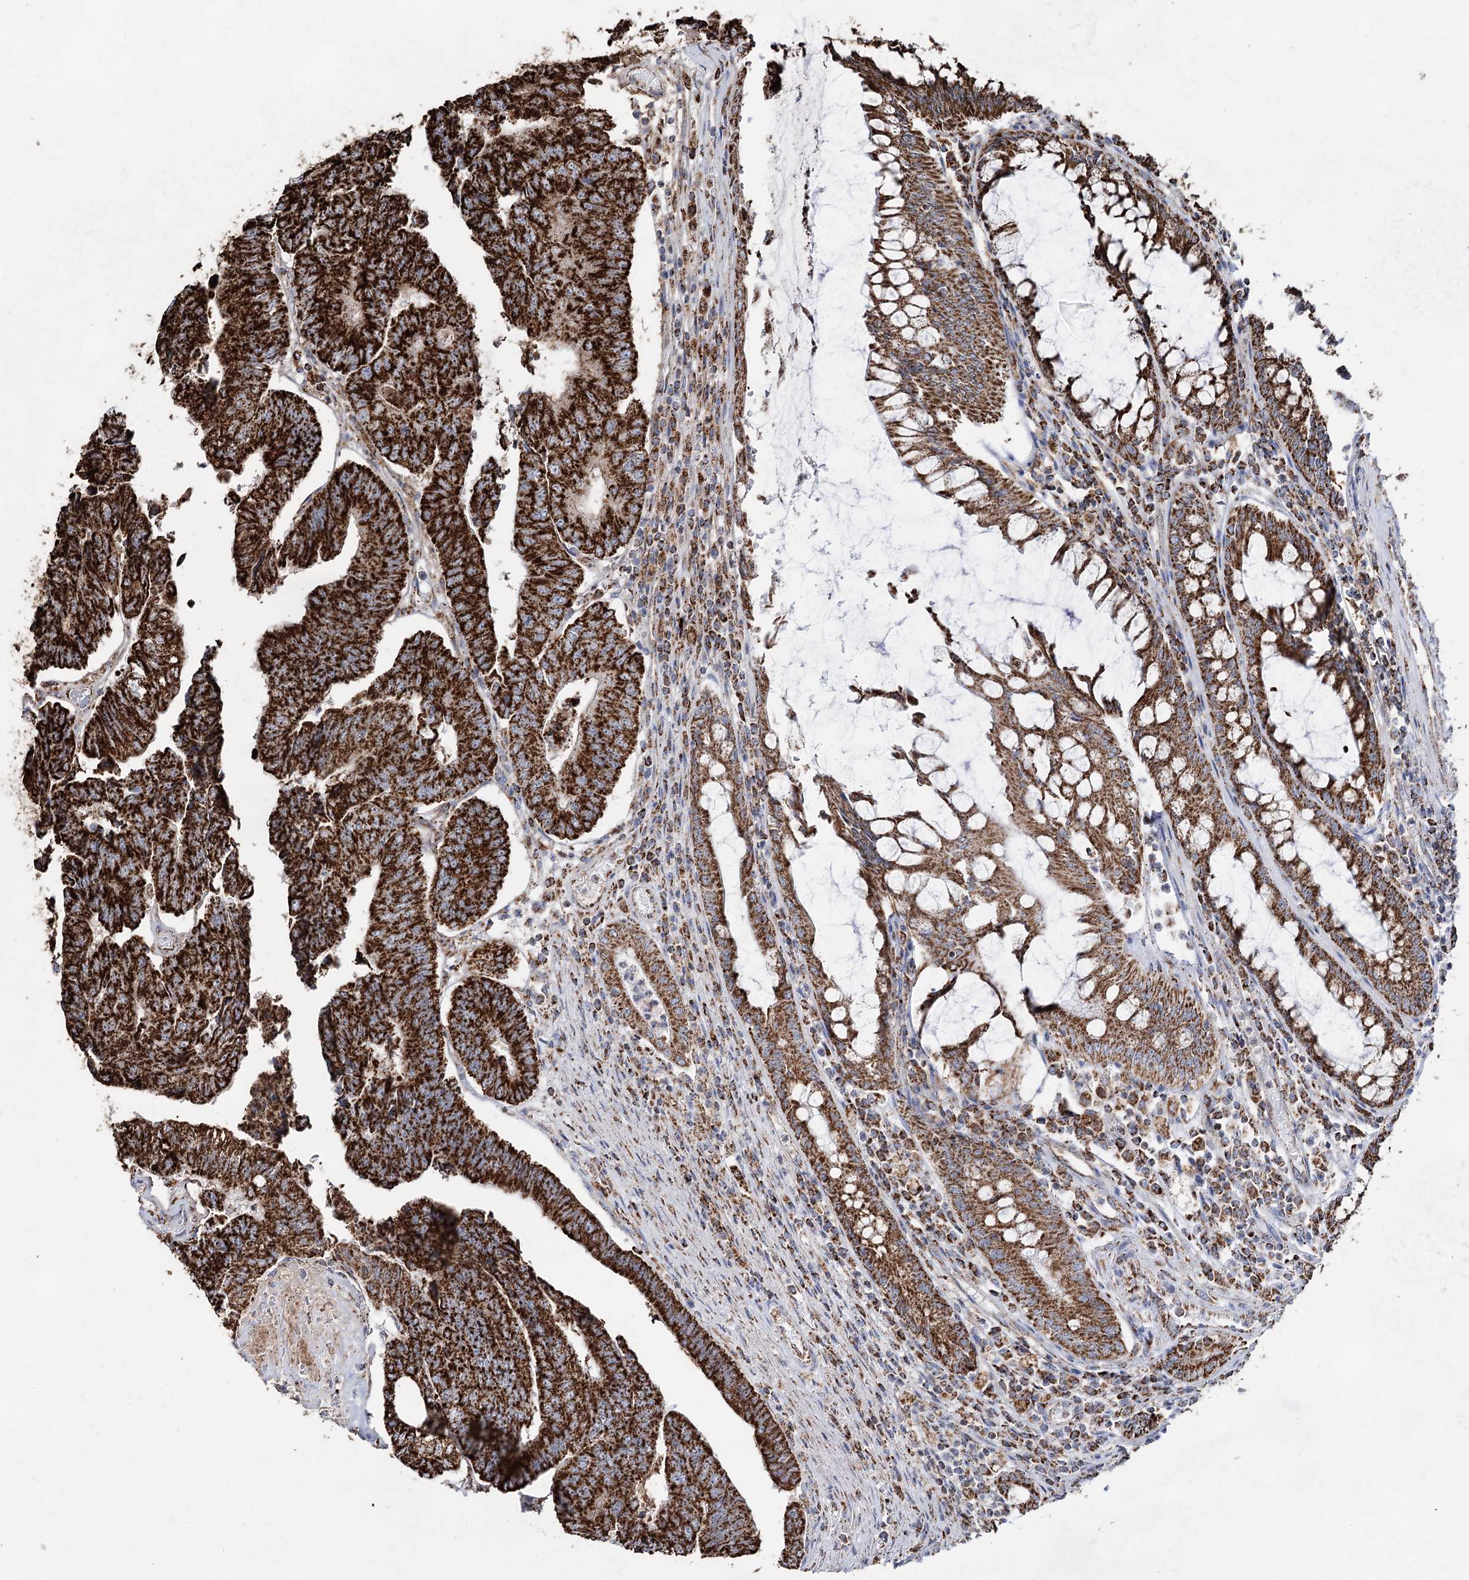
{"staining": {"intensity": "strong", "quantity": ">75%", "location": "cytoplasmic/membranous"}, "tissue": "colorectal cancer", "cell_type": "Tumor cells", "image_type": "cancer", "snomed": [{"axis": "morphology", "description": "Adenocarcinoma, NOS"}, {"axis": "topography", "description": "Colon"}], "caption": "Colorectal adenocarcinoma tissue displays strong cytoplasmic/membranous positivity in approximately >75% of tumor cells, visualized by immunohistochemistry. The staining is performed using DAB brown chromogen to label protein expression. The nuclei are counter-stained blue using hematoxylin.", "gene": "CWF19L1", "patient": {"sex": "female", "age": 67}}